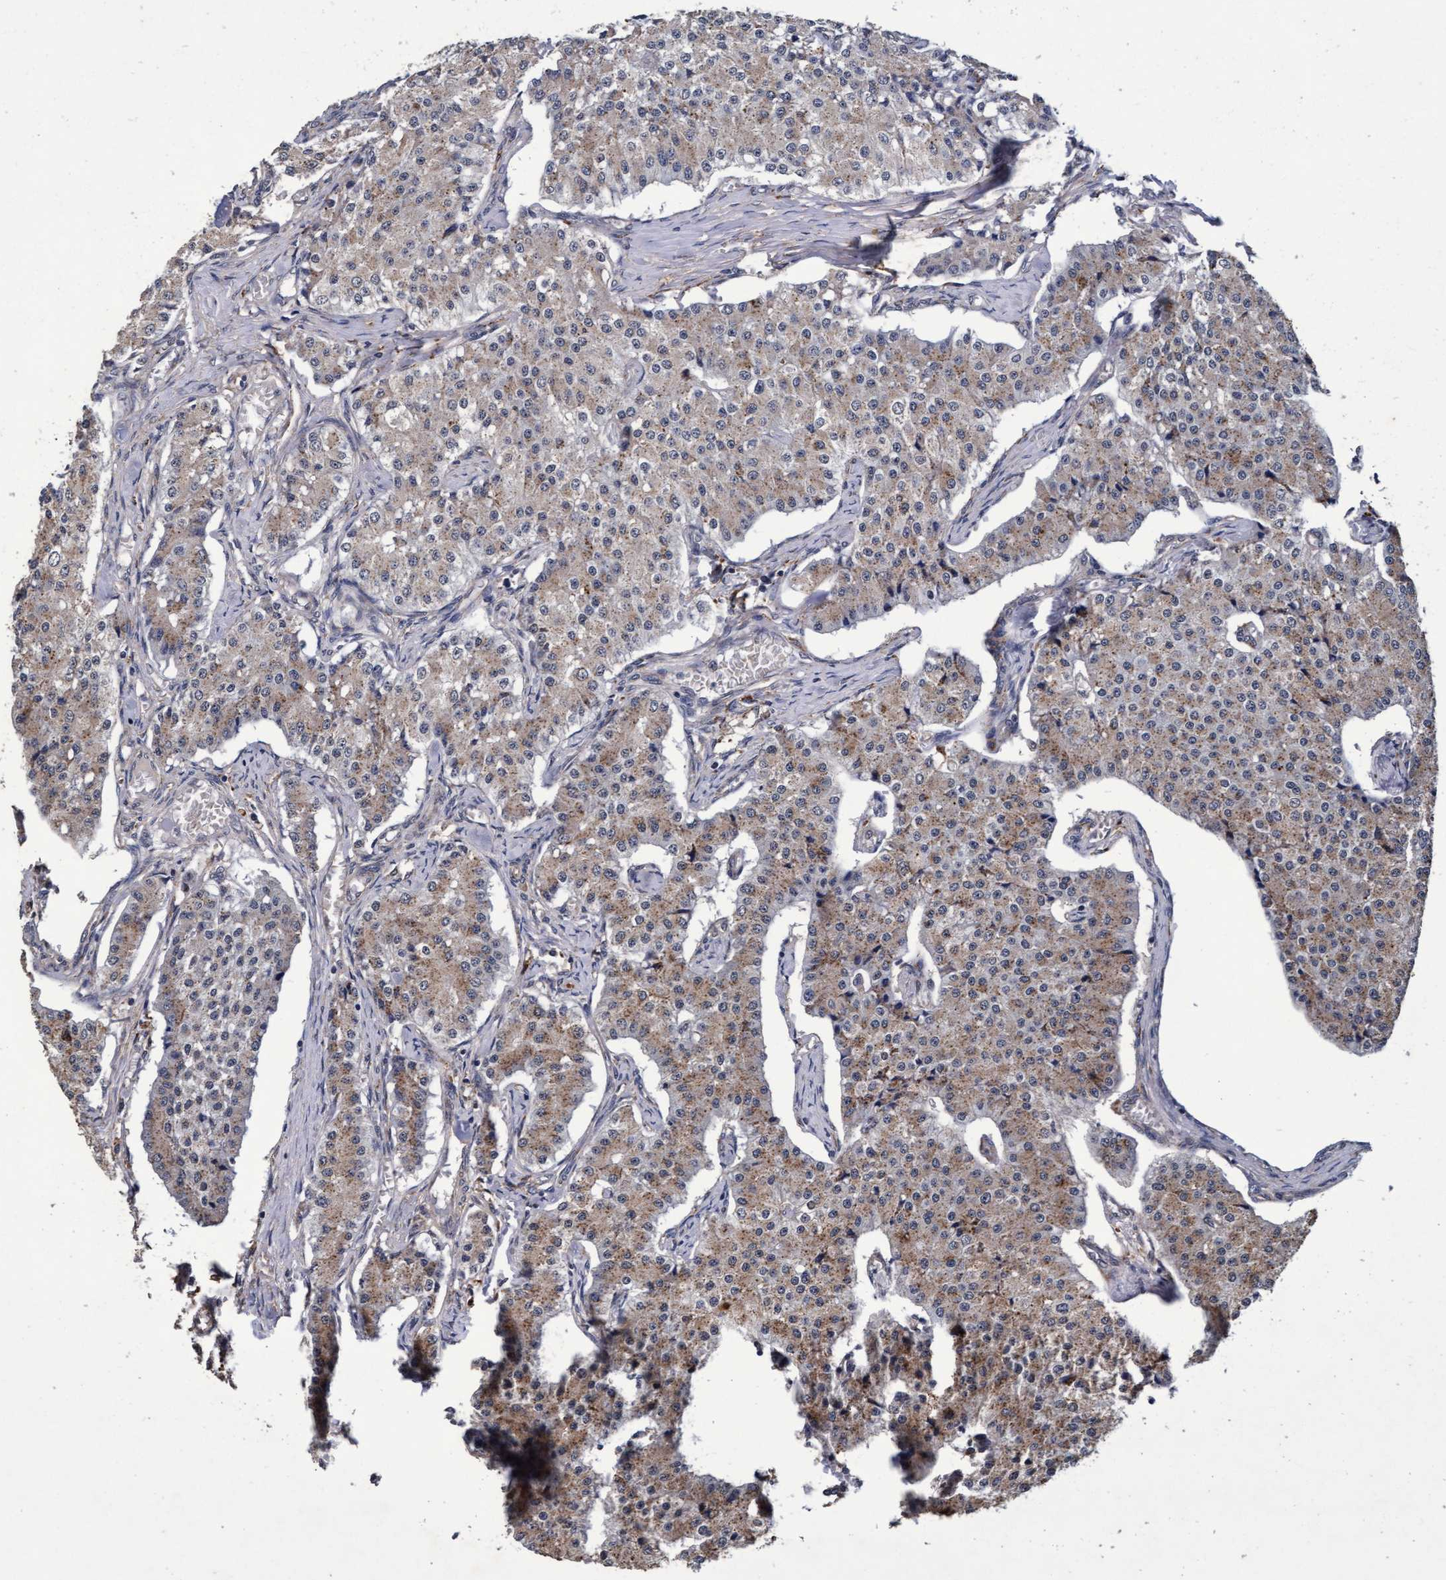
{"staining": {"intensity": "weak", "quantity": "25%-75%", "location": "cytoplasmic/membranous"}, "tissue": "carcinoid", "cell_type": "Tumor cells", "image_type": "cancer", "snomed": [{"axis": "morphology", "description": "Carcinoid, malignant, NOS"}, {"axis": "topography", "description": "Colon"}], "caption": "Weak cytoplasmic/membranous positivity is identified in approximately 25%-75% of tumor cells in carcinoid.", "gene": "CPQ", "patient": {"sex": "female", "age": 52}}